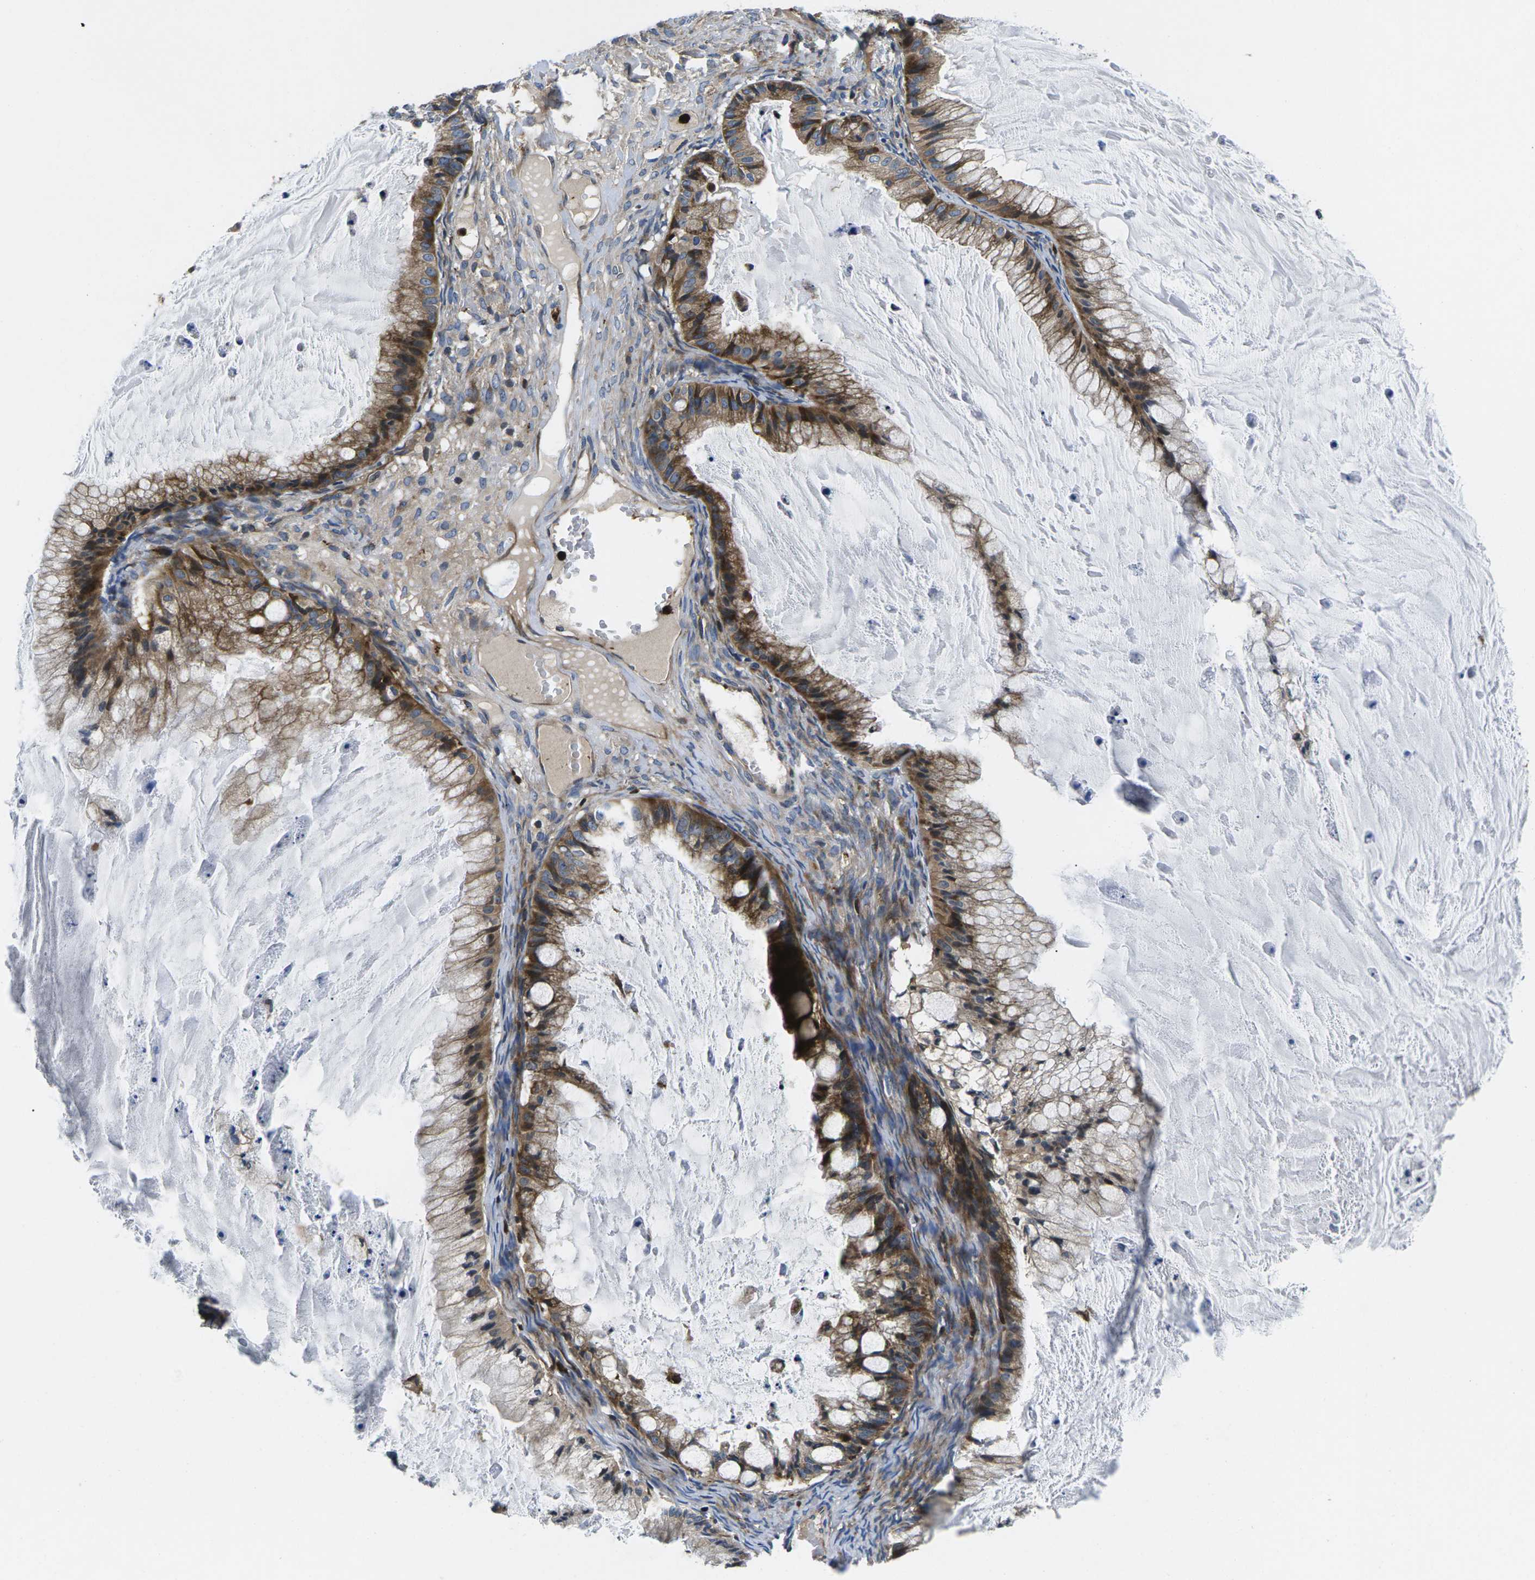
{"staining": {"intensity": "moderate", "quantity": ">75%", "location": "cytoplasmic/membranous"}, "tissue": "ovarian cancer", "cell_type": "Tumor cells", "image_type": "cancer", "snomed": [{"axis": "morphology", "description": "Cystadenocarcinoma, mucinous, NOS"}, {"axis": "topography", "description": "Ovary"}], "caption": "The immunohistochemical stain labels moderate cytoplasmic/membranous positivity in tumor cells of ovarian cancer tissue. The staining was performed using DAB to visualize the protein expression in brown, while the nuclei were stained in blue with hematoxylin (Magnification: 20x).", "gene": "PLCE1", "patient": {"sex": "female", "age": 57}}